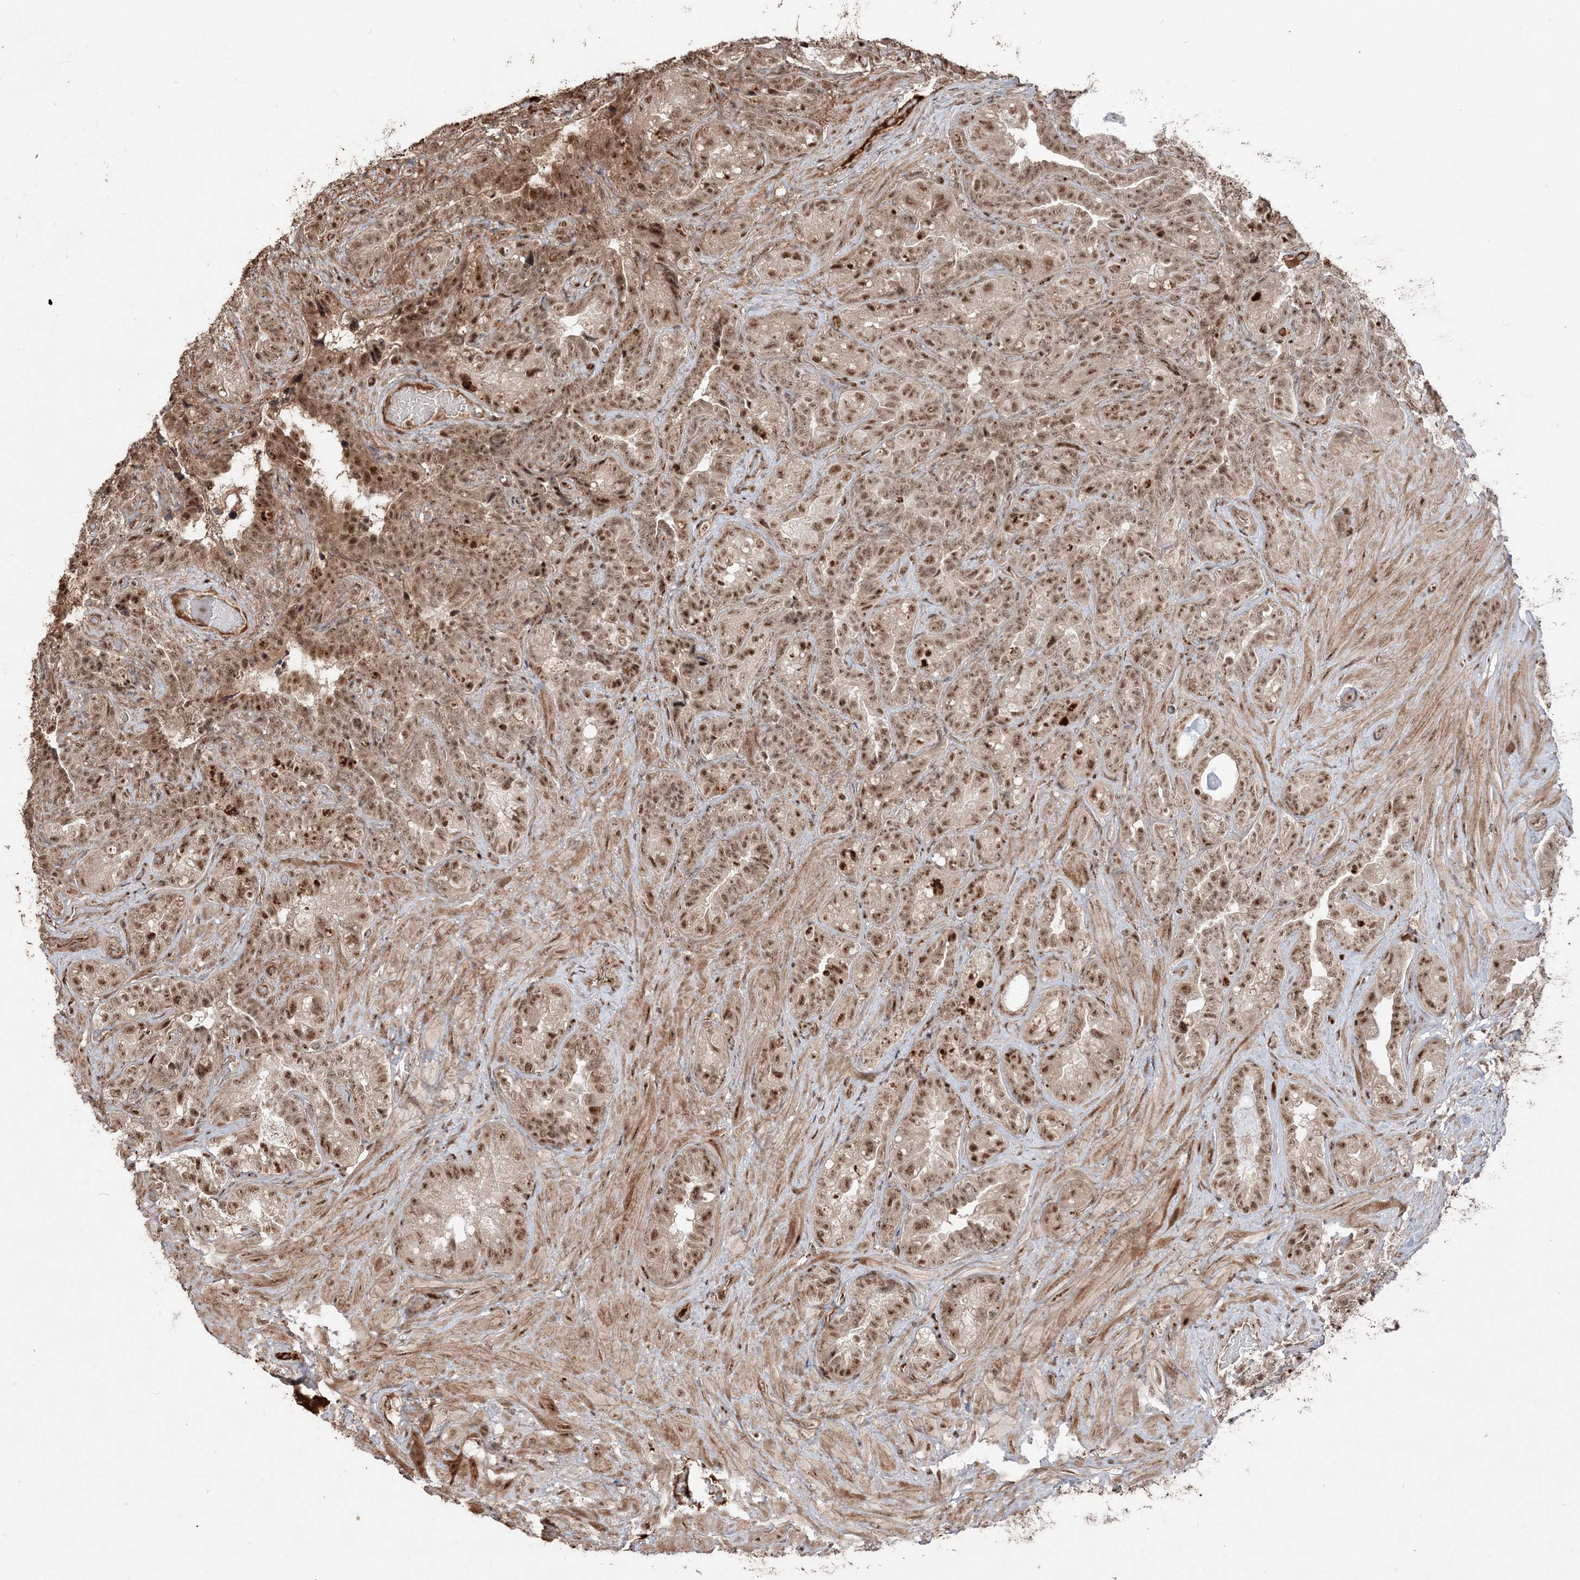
{"staining": {"intensity": "moderate", "quantity": ">75%", "location": "nuclear"}, "tissue": "seminal vesicle", "cell_type": "Glandular cells", "image_type": "normal", "snomed": [{"axis": "morphology", "description": "Normal tissue, NOS"}, {"axis": "topography", "description": "Seminal veicle"}, {"axis": "topography", "description": "Peripheral nerve tissue"}], "caption": "Immunohistochemistry (IHC) image of unremarkable seminal vesicle: seminal vesicle stained using immunohistochemistry (IHC) demonstrates medium levels of moderate protein expression localized specifically in the nuclear of glandular cells, appearing as a nuclear brown color.", "gene": "RBM17", "patient": {"sex": "male", "age": 67}}